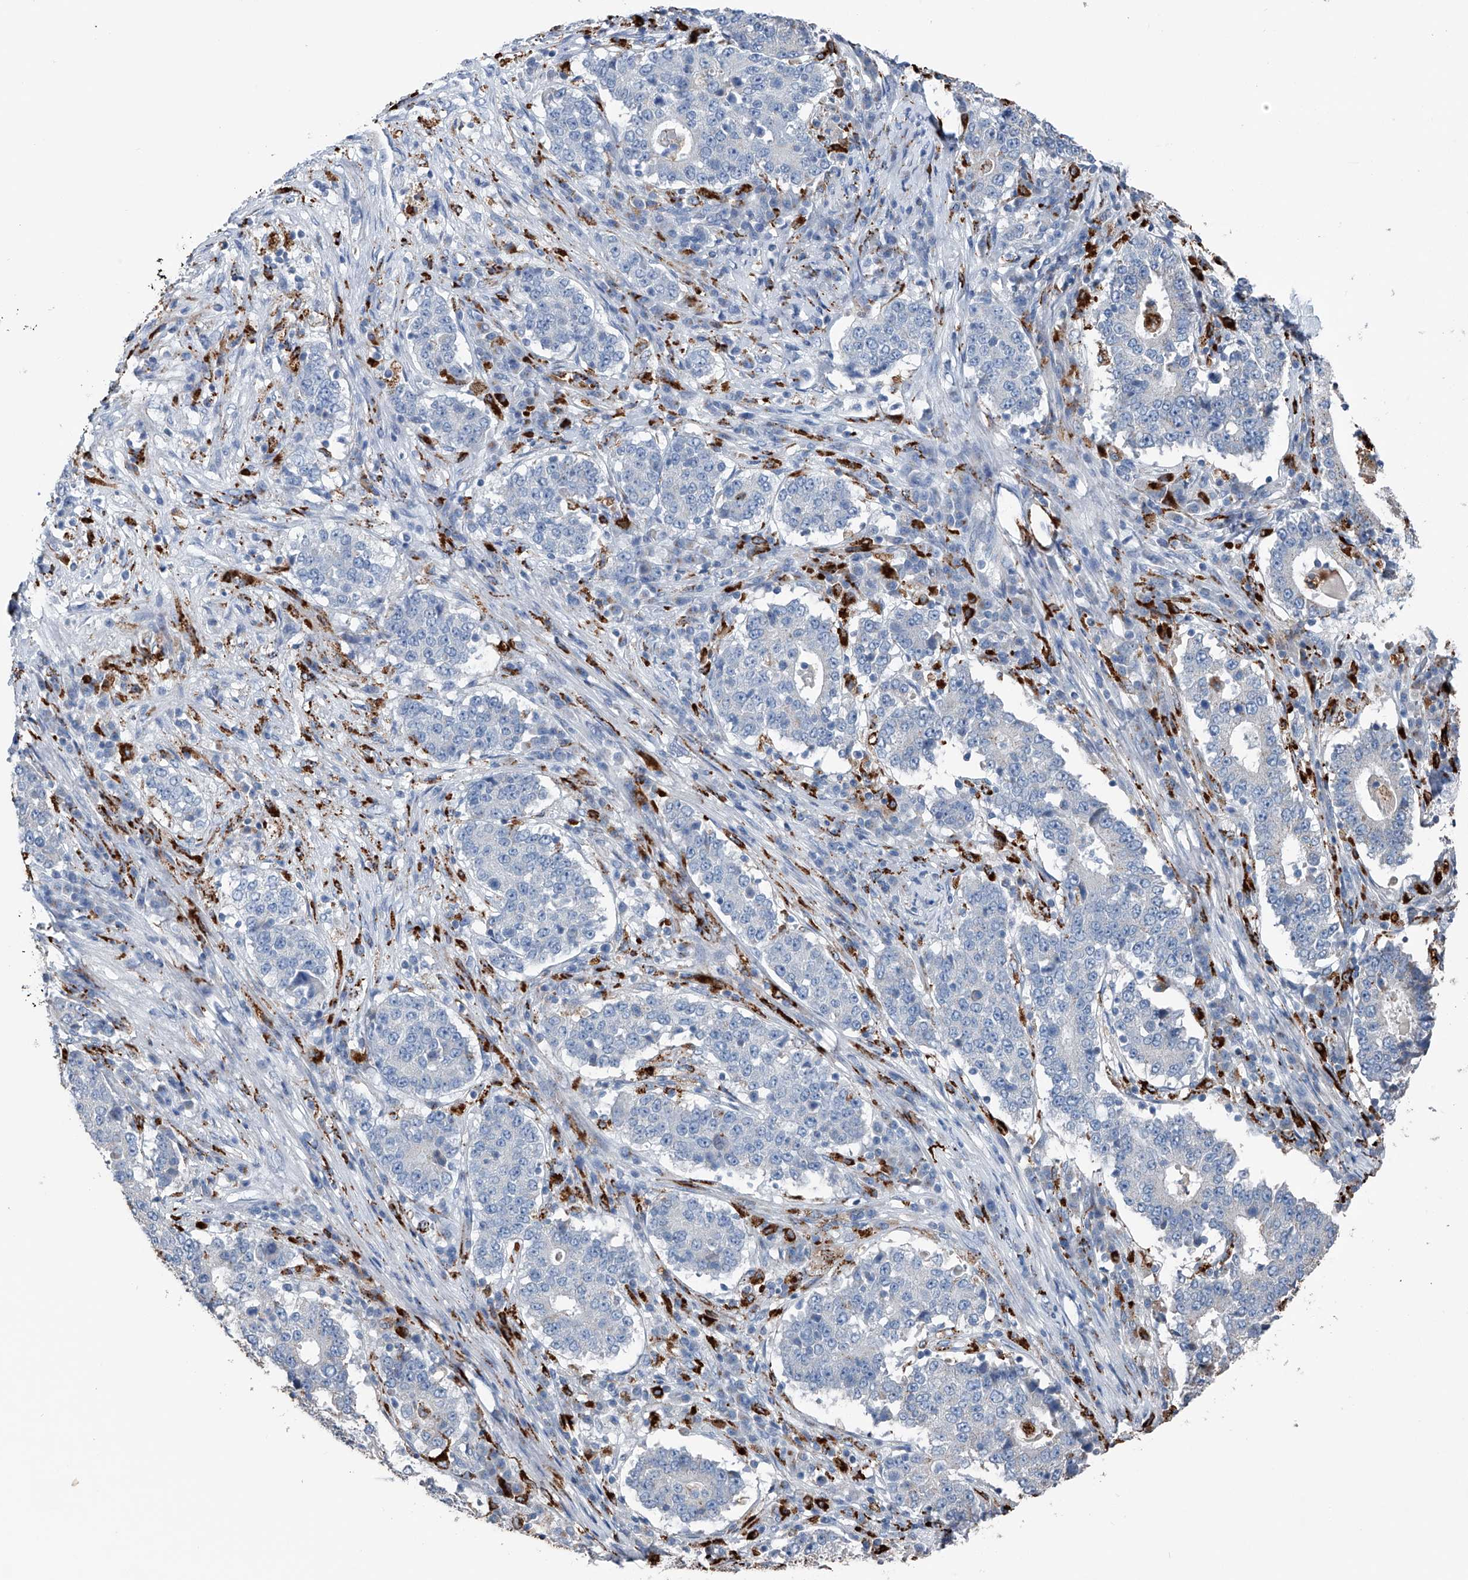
{"staining": {"intensity": "negative", "quantity": "none", "location": "none"}, "tissue": "stomach cancer", "cell_type": "Tumor cells", "image_type": "cancer", "snomed": [{"axis": "morphology", "description": "Adenocarcinoma, NOS"}, {"axis": "topography", "description": "Stomach"}], "caption": "A micrograph of stomach cancer (adenocarcinoma) stained for a protein demonstrates no brown staining in tumor cells.", "gene": "ZNF772", "patient": {"sex": "male", "age": 59}}